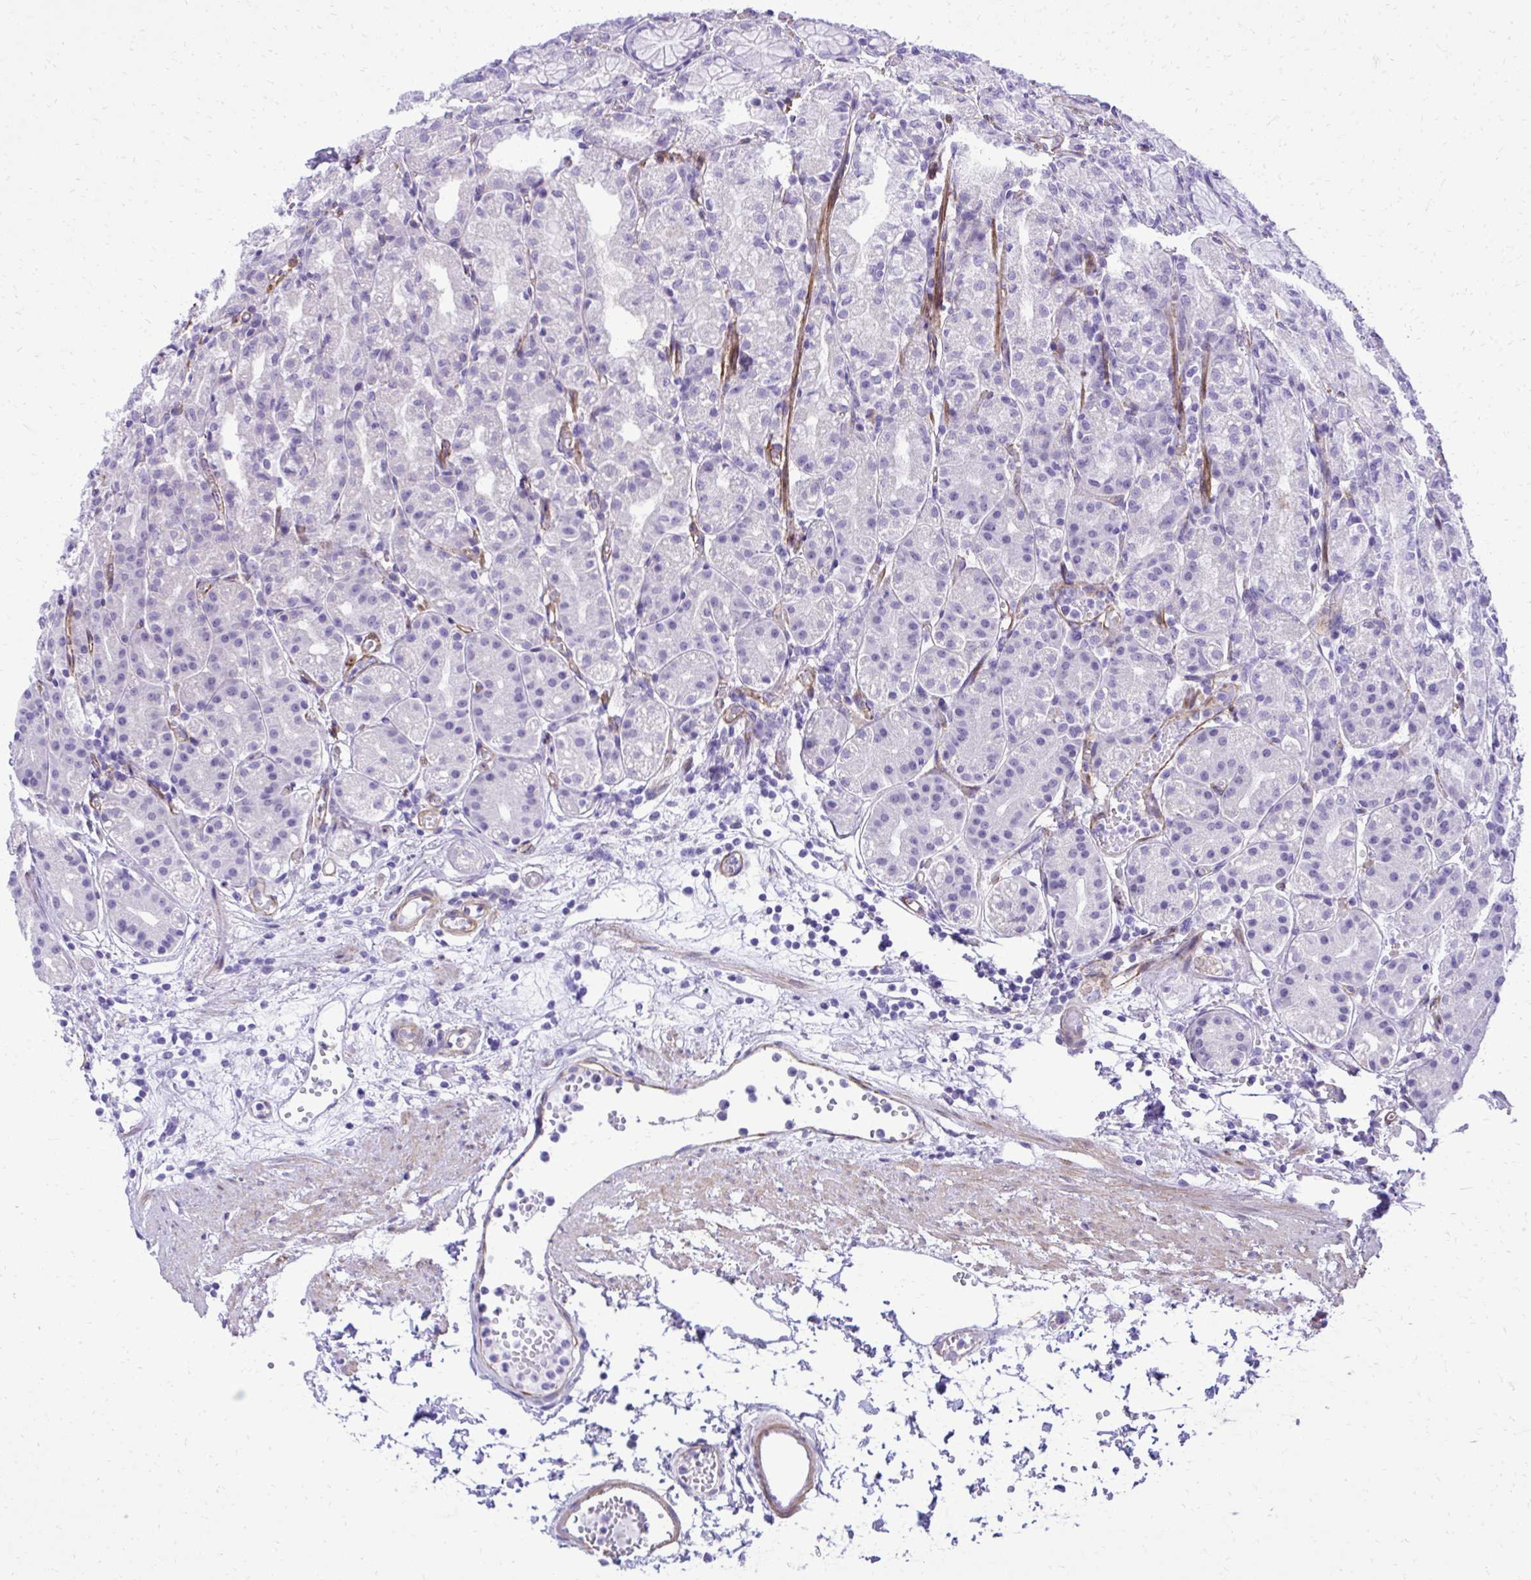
{"staining": {"intensity": "negative", "quantity": "none", "location": "none"}, "tissue": "stomach", "cell_type": "Glandular cells", "image_type": "normal", "snomed": [{"axis": "morphology", "description": "Normal tissue, NOS"}, {"axis": "topography", "description": "Stomach"}], "caption": "High power microscopy photomicrograph of an immunohistochemistry (IHC) photomicrograph of normal stomach, revealing no significant positivity in glandular cells.", "gene": "PITPNM3", "patient": {"sex": "female", "age": 57}}